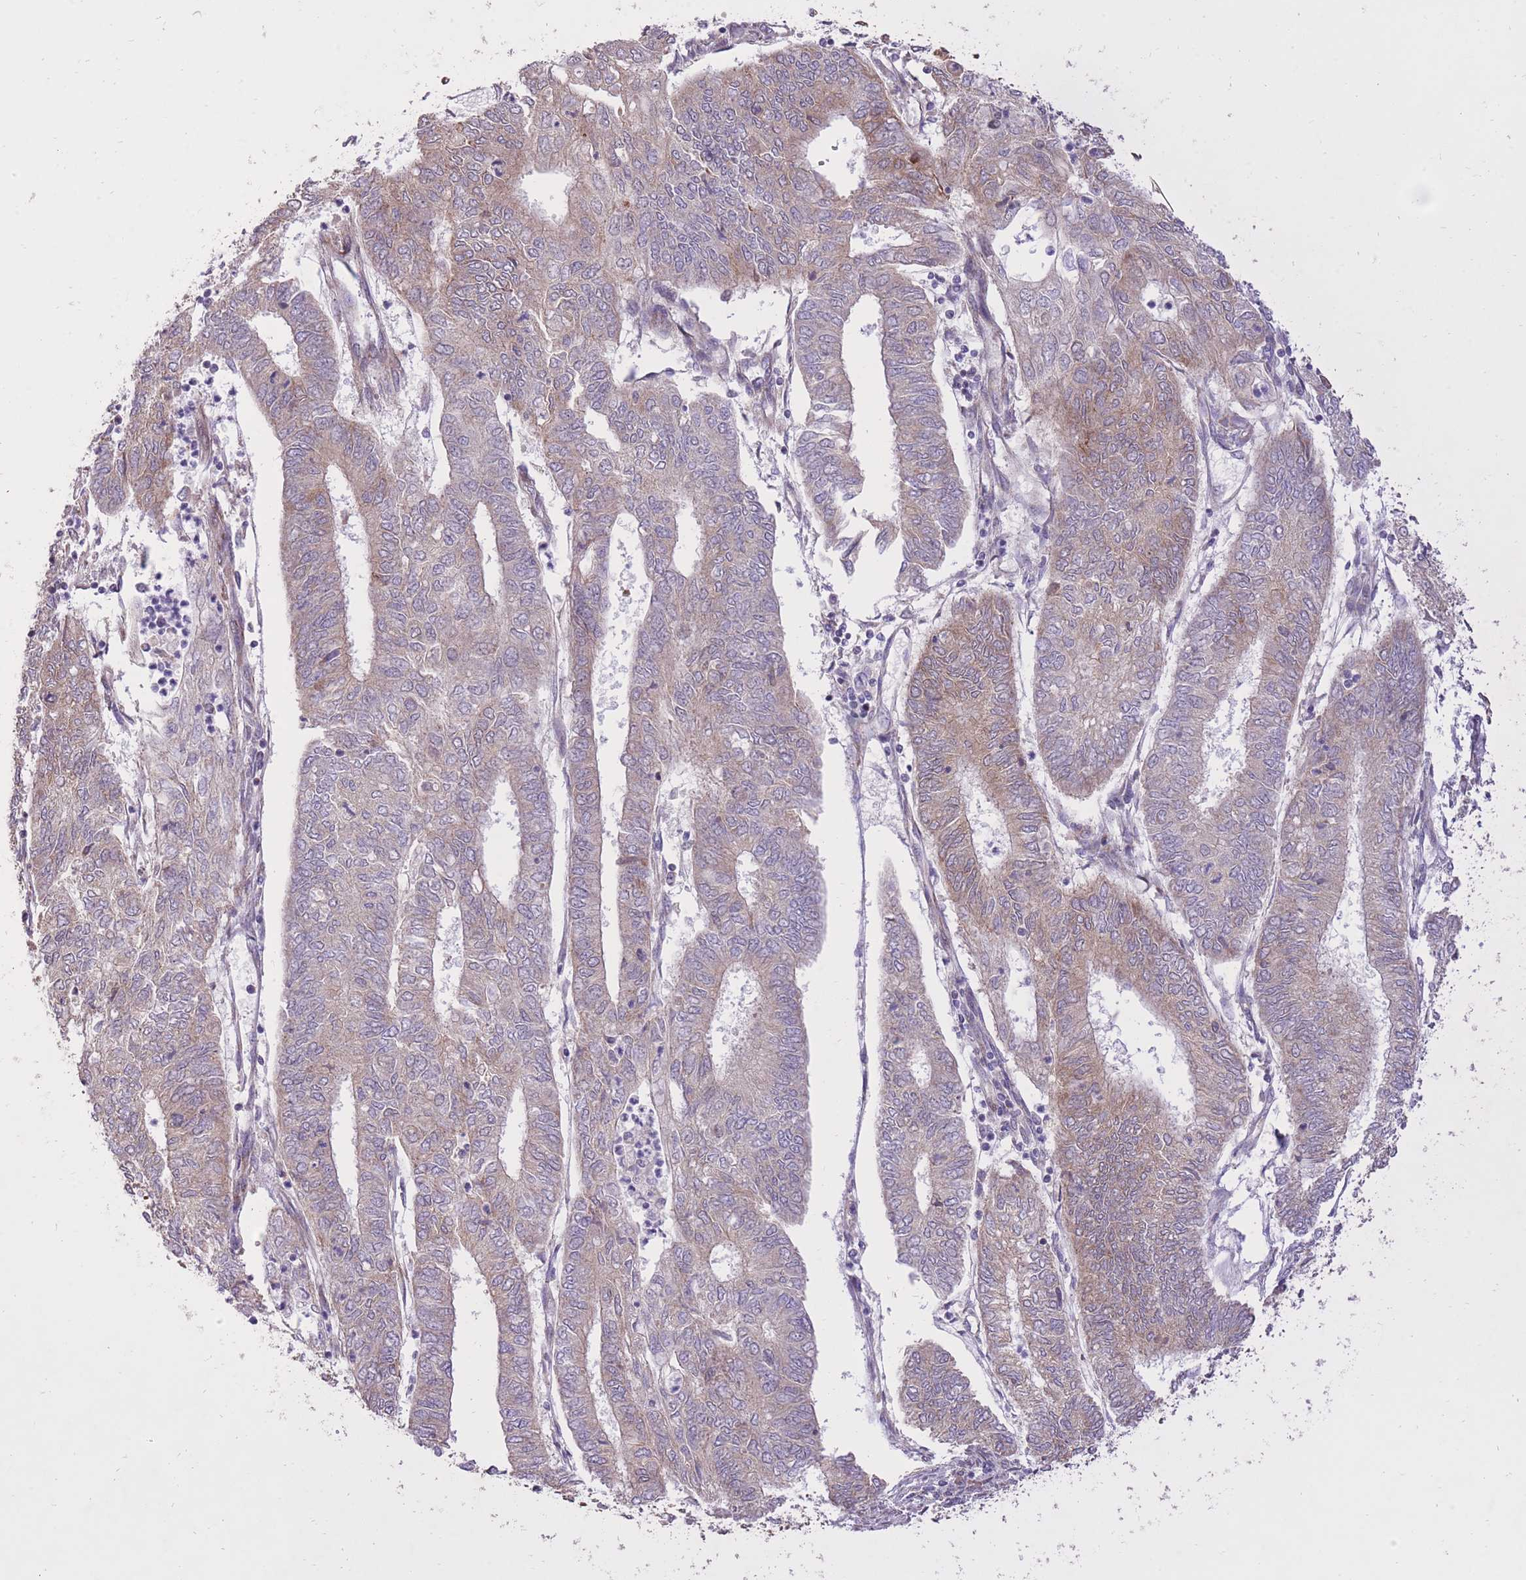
{"staining": {"intensity": "weak", "quantity": "25%-75%", "location": "cytoplasmic/membranous"}, "tissue": "endometrial cancer", "cell_type": "Tumor cells", "image_type": "cancer", "snomed": [{"axis": "morphology", "description": "Adenocarcinoma, NOS"}, {"axis": "topography", "description": "Endometrium"}], "caption": "Endometrial cancer (adenocarcinoma) was stained to show a protein in brown. There is low levels of weak cytoplasmic/membranous staining in approximately 25%-75% of tumor cells.", "gene": "SLC4A4", "patient": {"sex": "female", "age": 68}}